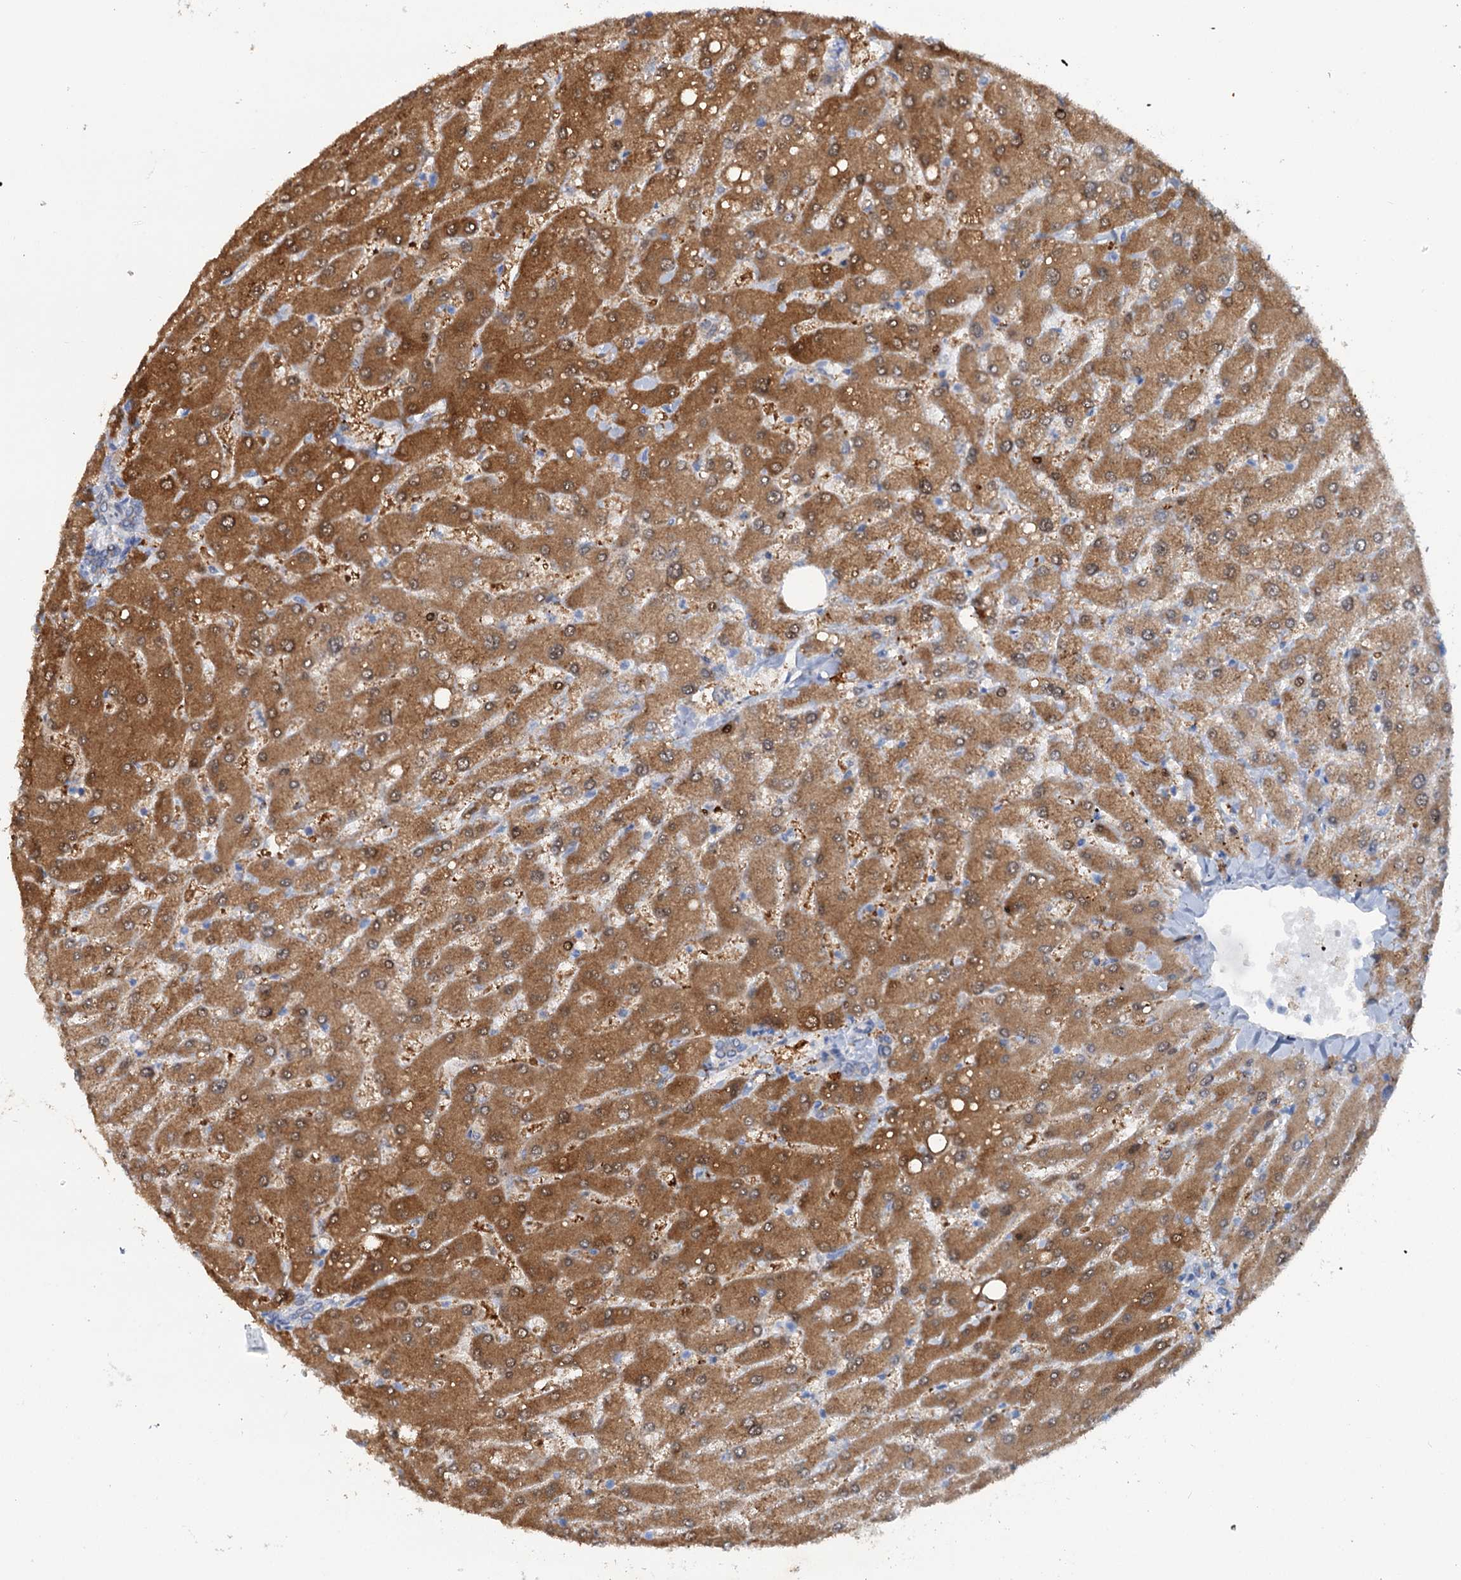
{"staining": {"intensity": "negative", "quantity": "none", "location": "none"}, "tissue": "liver", "cell_type": "Cholangiocytes", "image_type": "normal", "snomed": [{"axis": "morphology", "description": "Normal tissue, NOS"}, {"axis": "topography", "description": "Liver"}], "caption": "Immunohistochemistry (IHC) image of unremarkable liver stained for a protein (brown), which exhibits no expression in cholangiocytes. (Immunohistochemistry, brightfield microscopy, high magnification).", "gene": "IL17RD", "patient": {"sex": "male", "age": 55}}